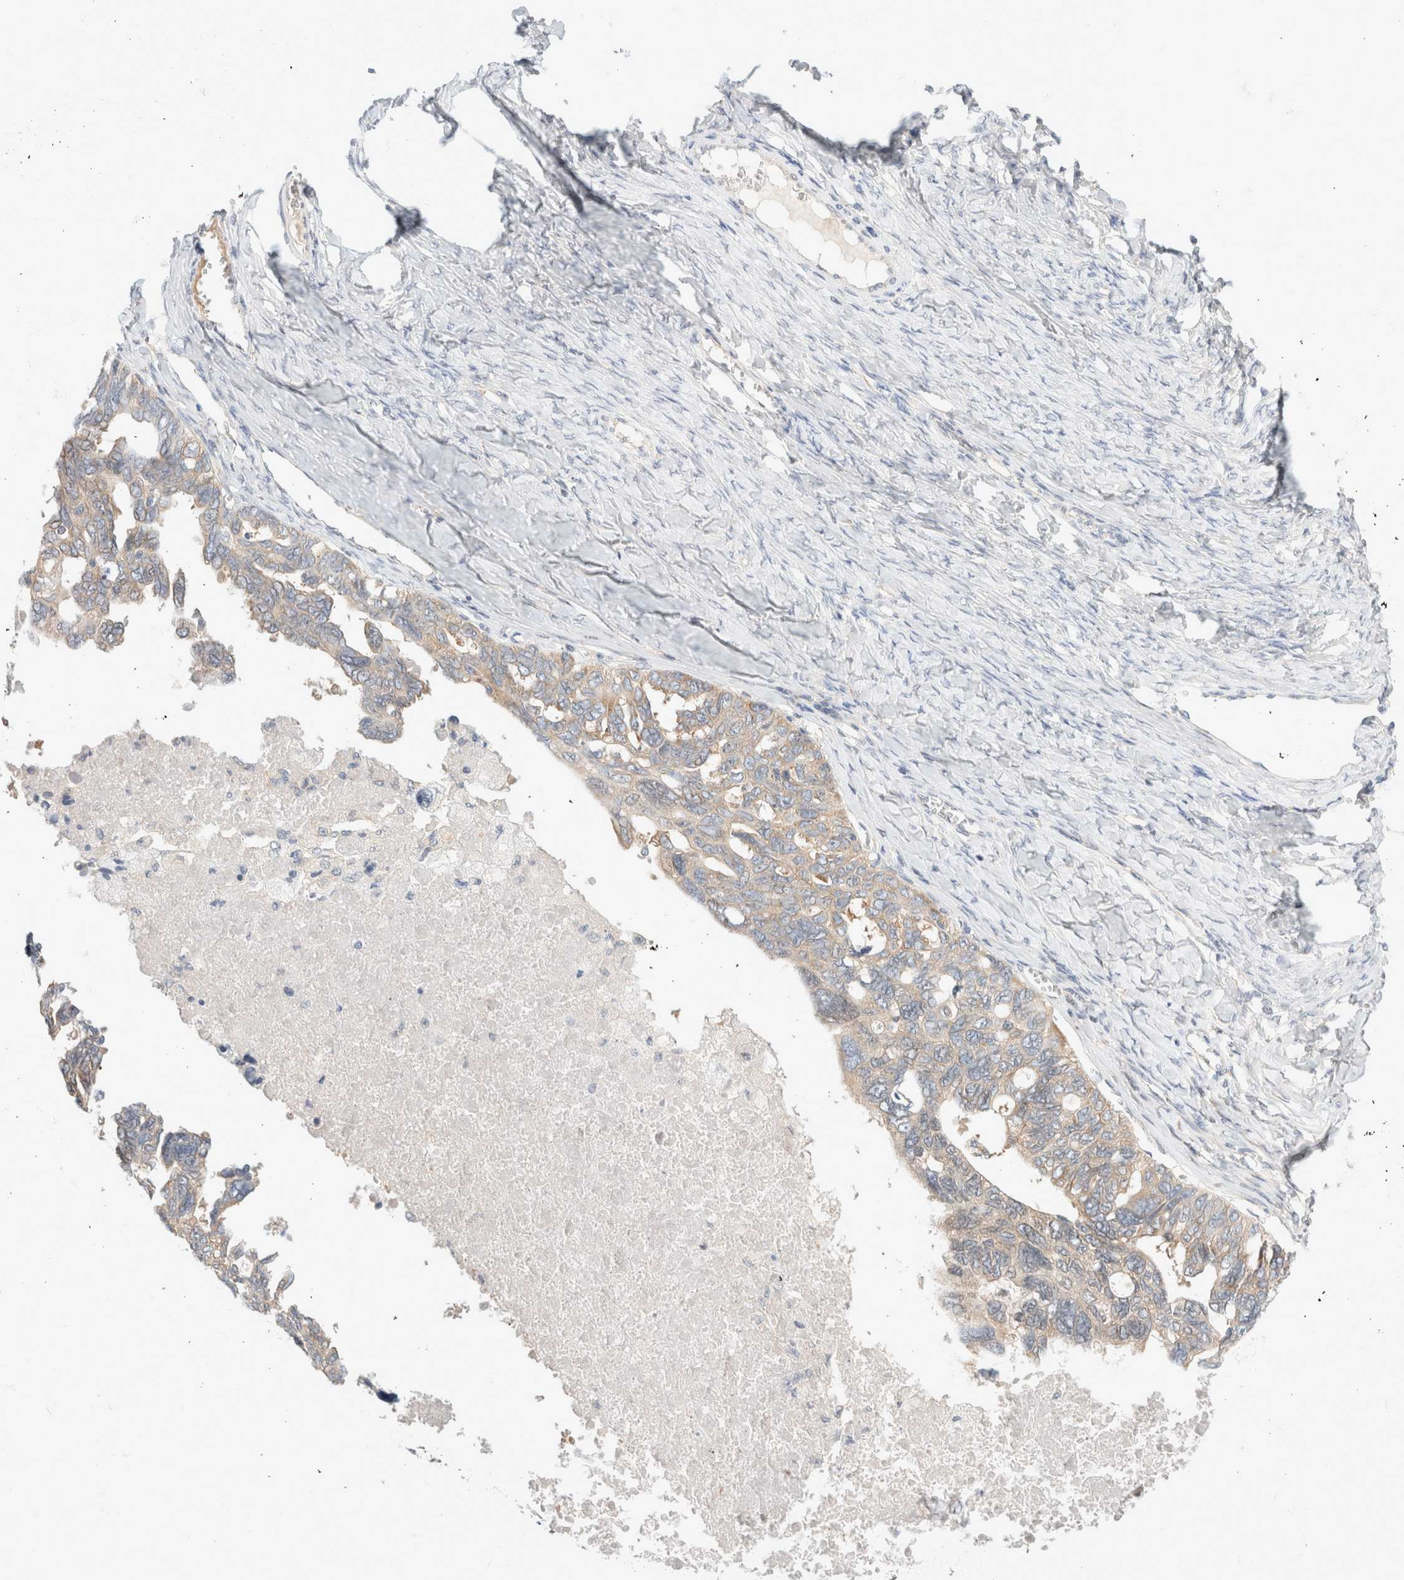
{"staining": {"intensity": "weak", "quantity": "<25%", "location": "cytoplasmic/membranous"}, "tissue": "ovarian cancer", "cell_type": "Tumor cells", "image_type": "cancer", "snomed": [{"axis": "morphology", "description": "Cystadenocarcinoma, serous, NOS"}, {"axis": "topography", "description": "Ovary"}], "caption": "DAB immunohistochemical staining of human serous cystadenocarcinoma (ovarian) demonstrates no significant staining in tumor cells. (DAB (3,3'-diaminobenzidine) immunohistochemistry (IHC), high magnification).", "gene": "MARK3", "patient": {"sex": "female", "age": 79}}